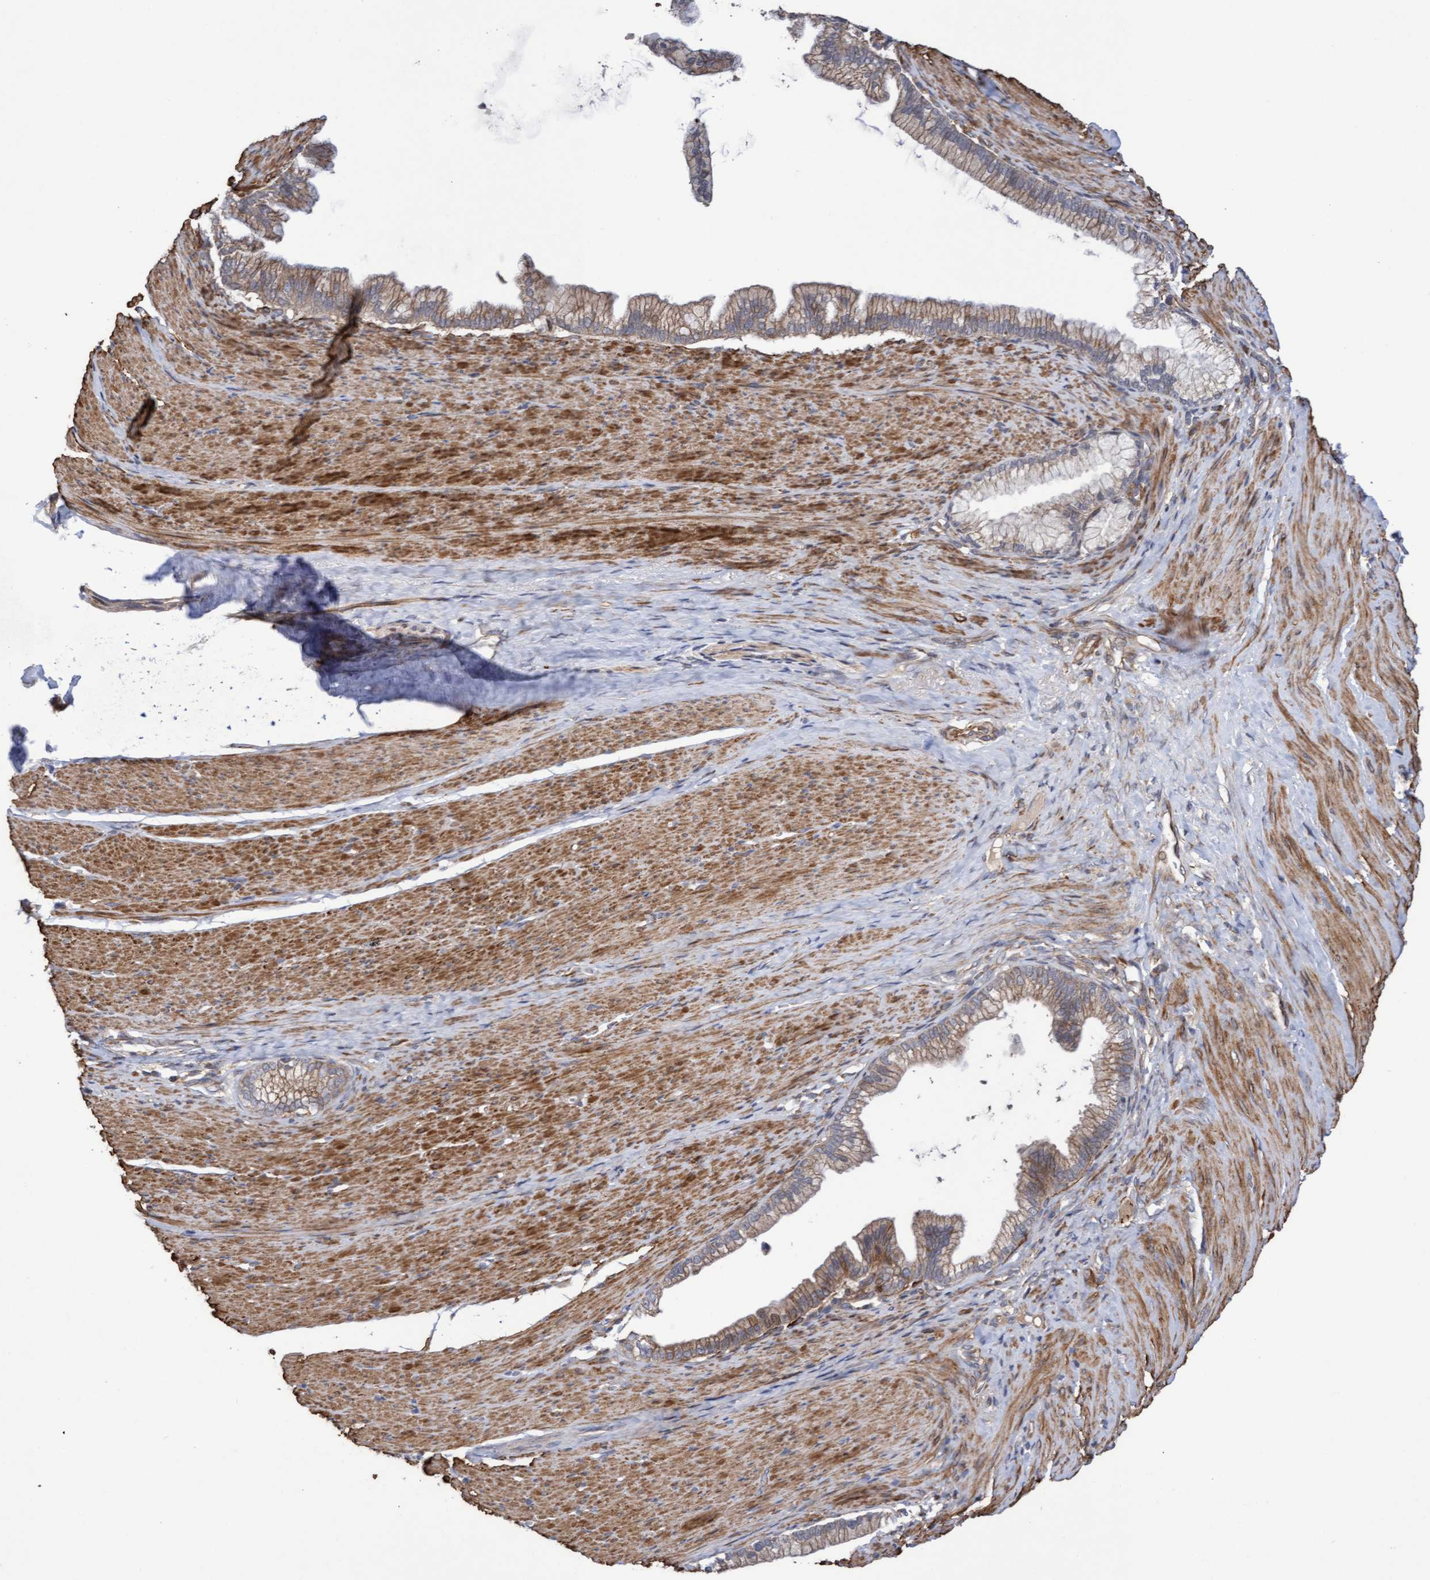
{"staining": {"intensity": "weak", "quantity": ">75%", "location": "cytoplasmic/membranous"}, "tissue": "pancreatic cancer", "cell_type": "Tumor cells", "image_type": "cancer", "snomed": [{"axis": "morphology", "description": "Adenocarcinoma, NOS"}, {"axis": "topography", "description": "Pancreas"}], "caption": "Pancreatic adenocarcinoma stained with DAB (3,3'-diaminobenzidine) immunohistochemistry displays low levels of weak cytoplasmic/membranous expression in about >75% of tumor cells.", "gene": "ELP5", "patient": {"sex": "male", "age": 69}}